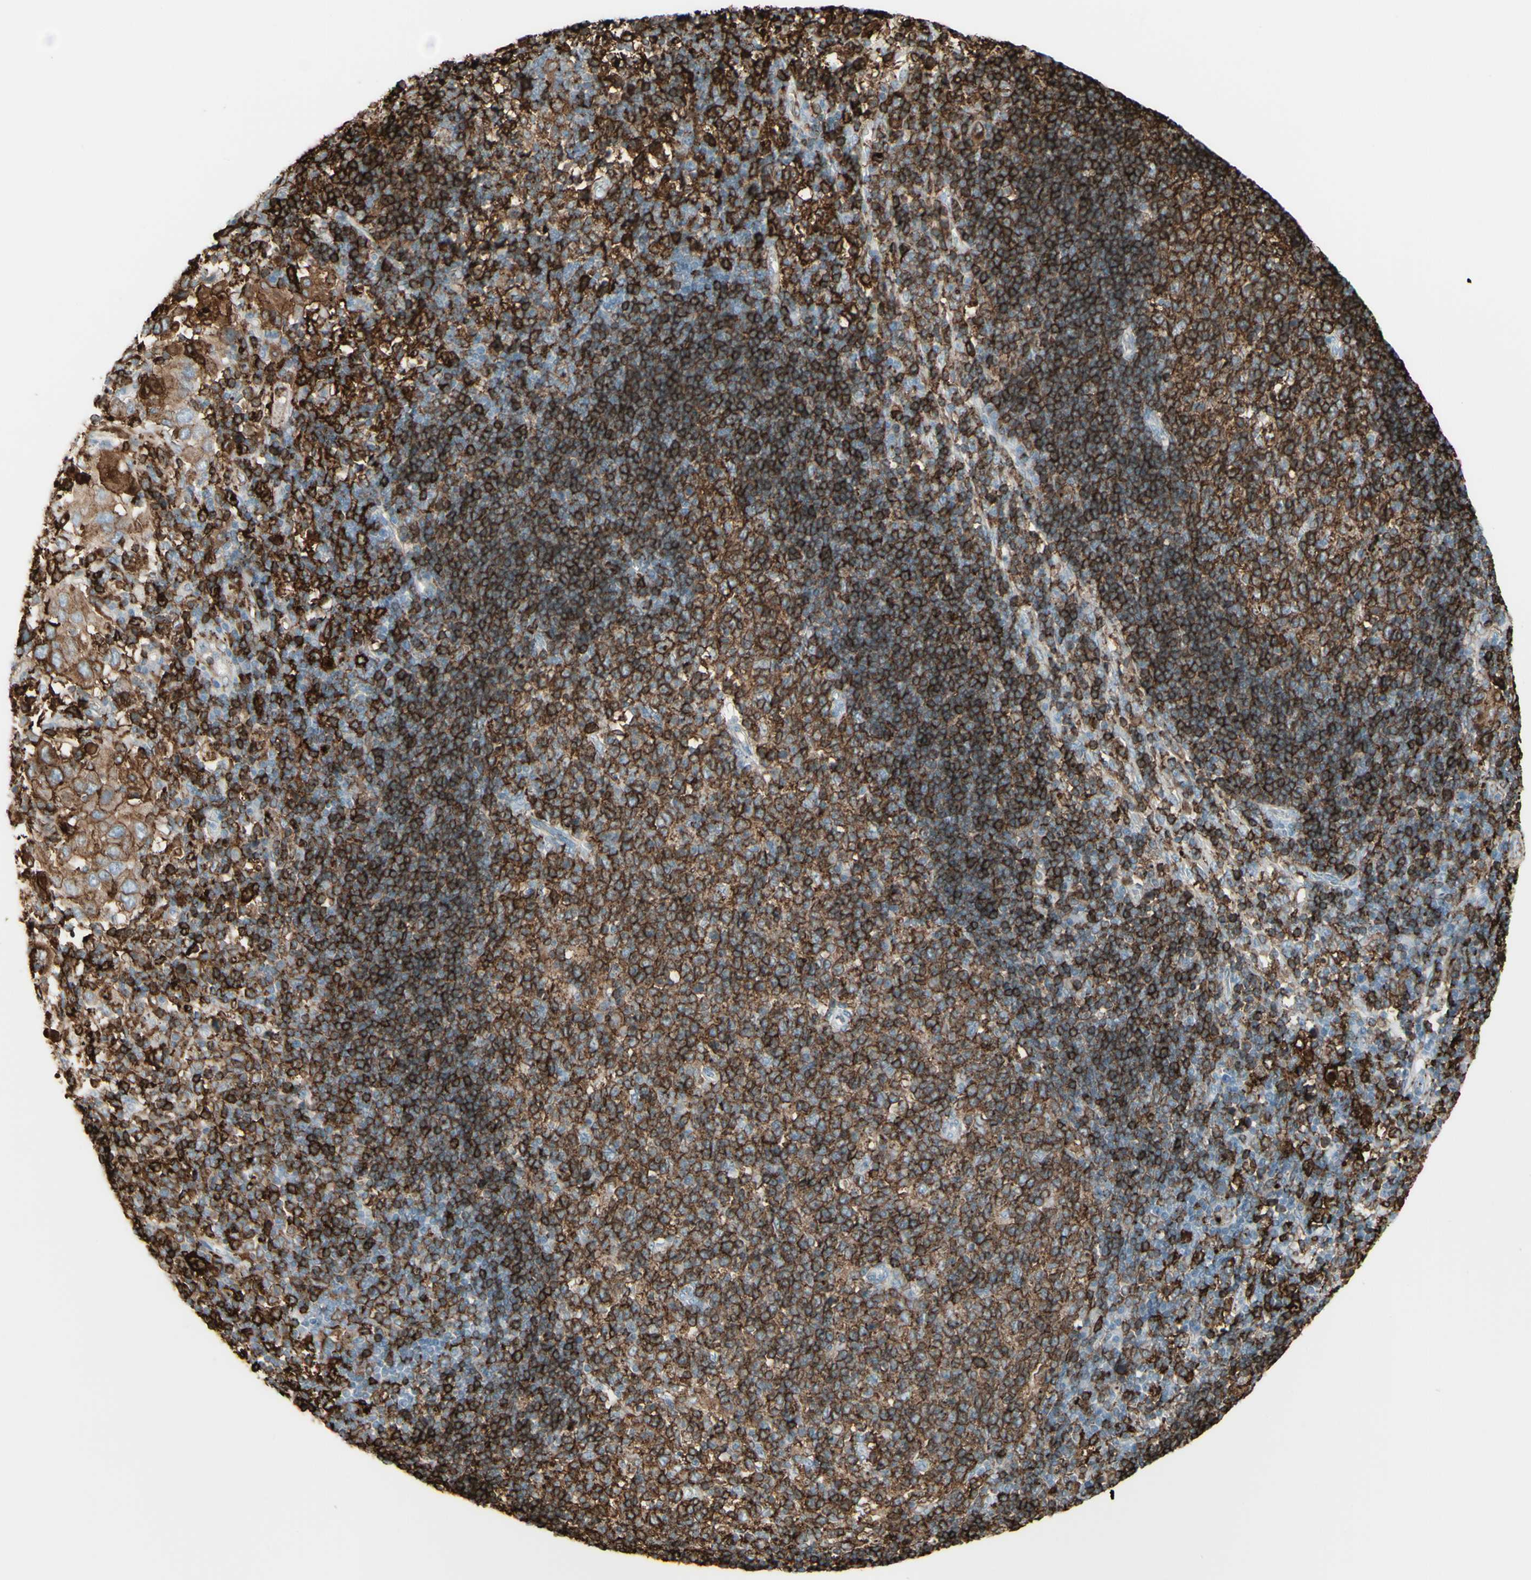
{"staining": {"intensity": "negative", "quantity": "none", "location": "none"}, "tissue": "adipose tissue", "cell_type": "Adipocytes", "image_type": "normal", "snomed": [{"axis": "morphology", "description": "Normal tissue, NOS"}, {"axis": "morphology", "description": "Adenocarcinoma, NOS"}, {"axis": "topography", "description": "Esophagus"}], "caption": "Adipocytes are negative for brown protein staining in benign adipose tissue. (Immunohistochemistry, brightfield microscopy, high magnification).", "gene": "HLA", "patient": {"sex": "male", "age": 62}}